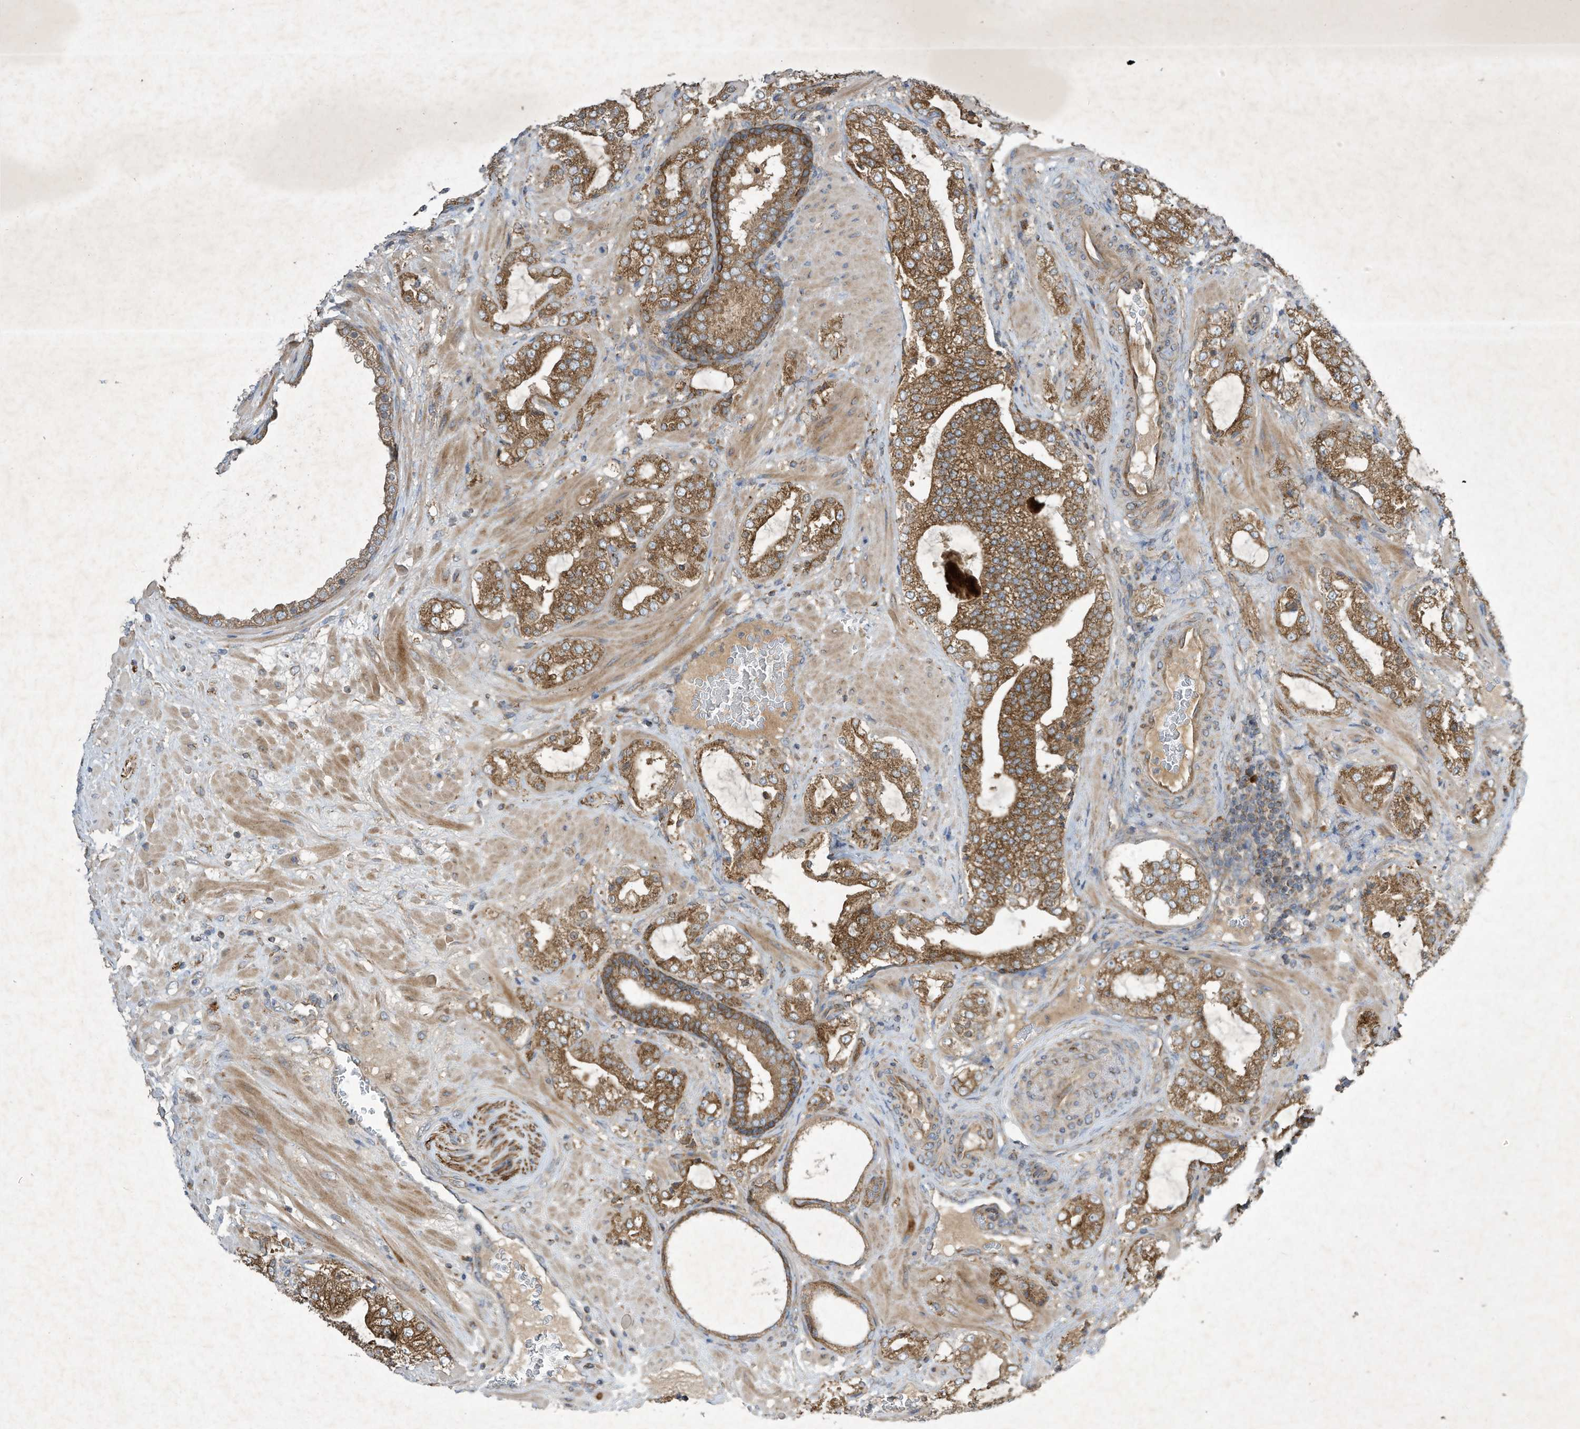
{"staining": {"intensity": "moderate", "quantity": ">75%", "location": "cytoplasmic/membranous"}, "tissue": "prostate cancer", "cell_type": "Tumor cells", "image_type": "cancer", "snomed": [{"axis": "morphology", "description": "Adenocarcinoma, High grade"}, {"axis": "topography", "description": "Prostate"}], "caption": "Brown immunohistochemical staining in human prostate high-grade adenocarcinoma shows moderate cytoplasmic/membranous staining in about >75% of tumor cells. (Stains: DAB (3,3'-diaminobenzidine) in brown, nuclei in blue, Microscopy: brightfield microscopy at high magnification).", "gene": "SYNJ2", "patient": {"sex": "male", "age": 64}}